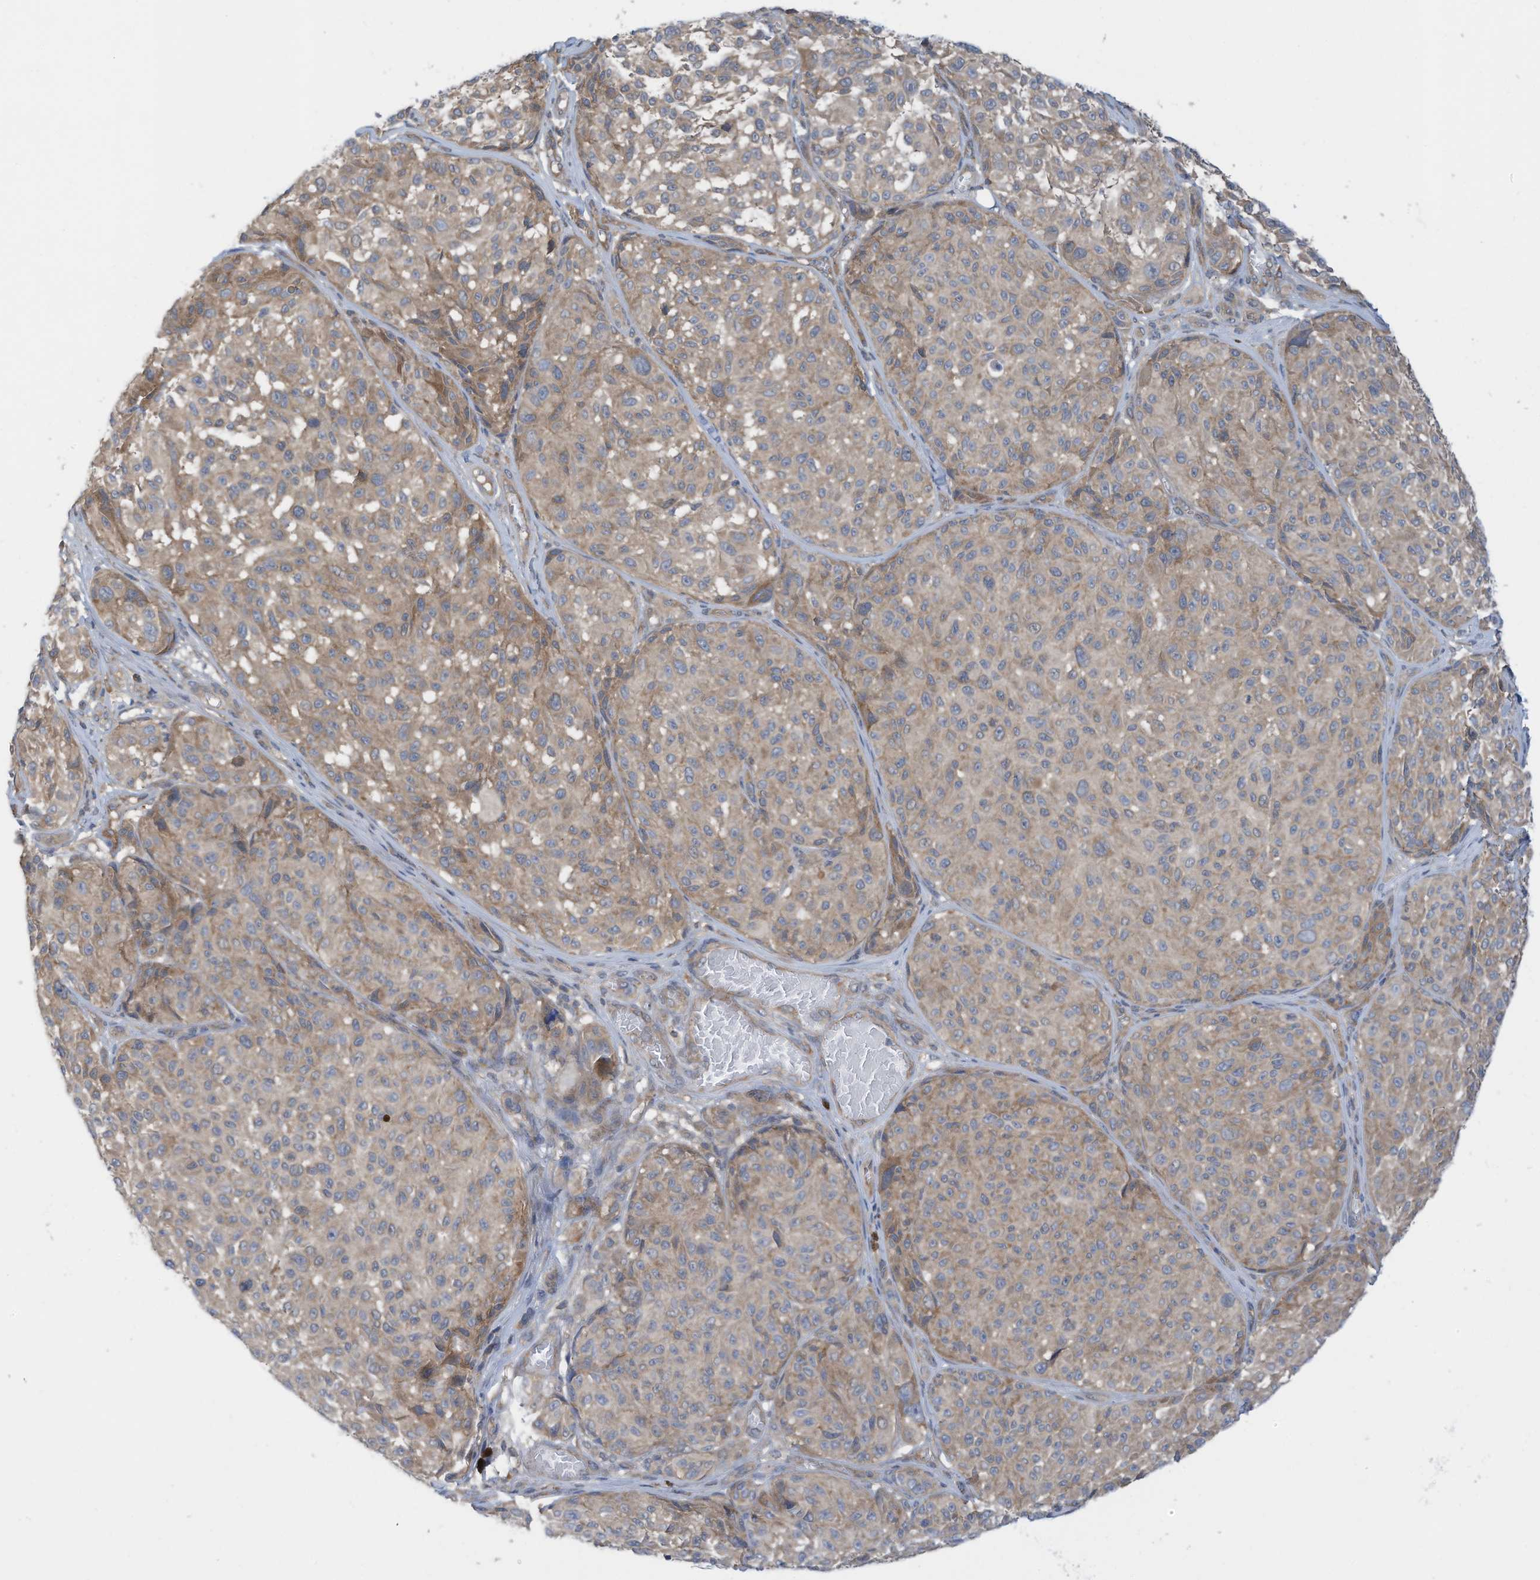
{"staining": {"intensity": "weak", "quantity": "25%-75%", "location": "cytoplasmic/membranous"}, "tissue": "melanoma", "cell_type": "Tumor cells", "image_type": "cancer", "snomed": [{"axis": "morphology", "description": "Malignant melanoma, NOS"}, {"axis": "topography", "description": "Skin"}], "caption": "There is low levels of weak cytoplasmic/membranous staining in tumor cells of malignant melanoma, as demonstrated by immunohistochemical staining (brown color).", "gene": "REPS1", "patient": {"sex": "male", "age": 83}}